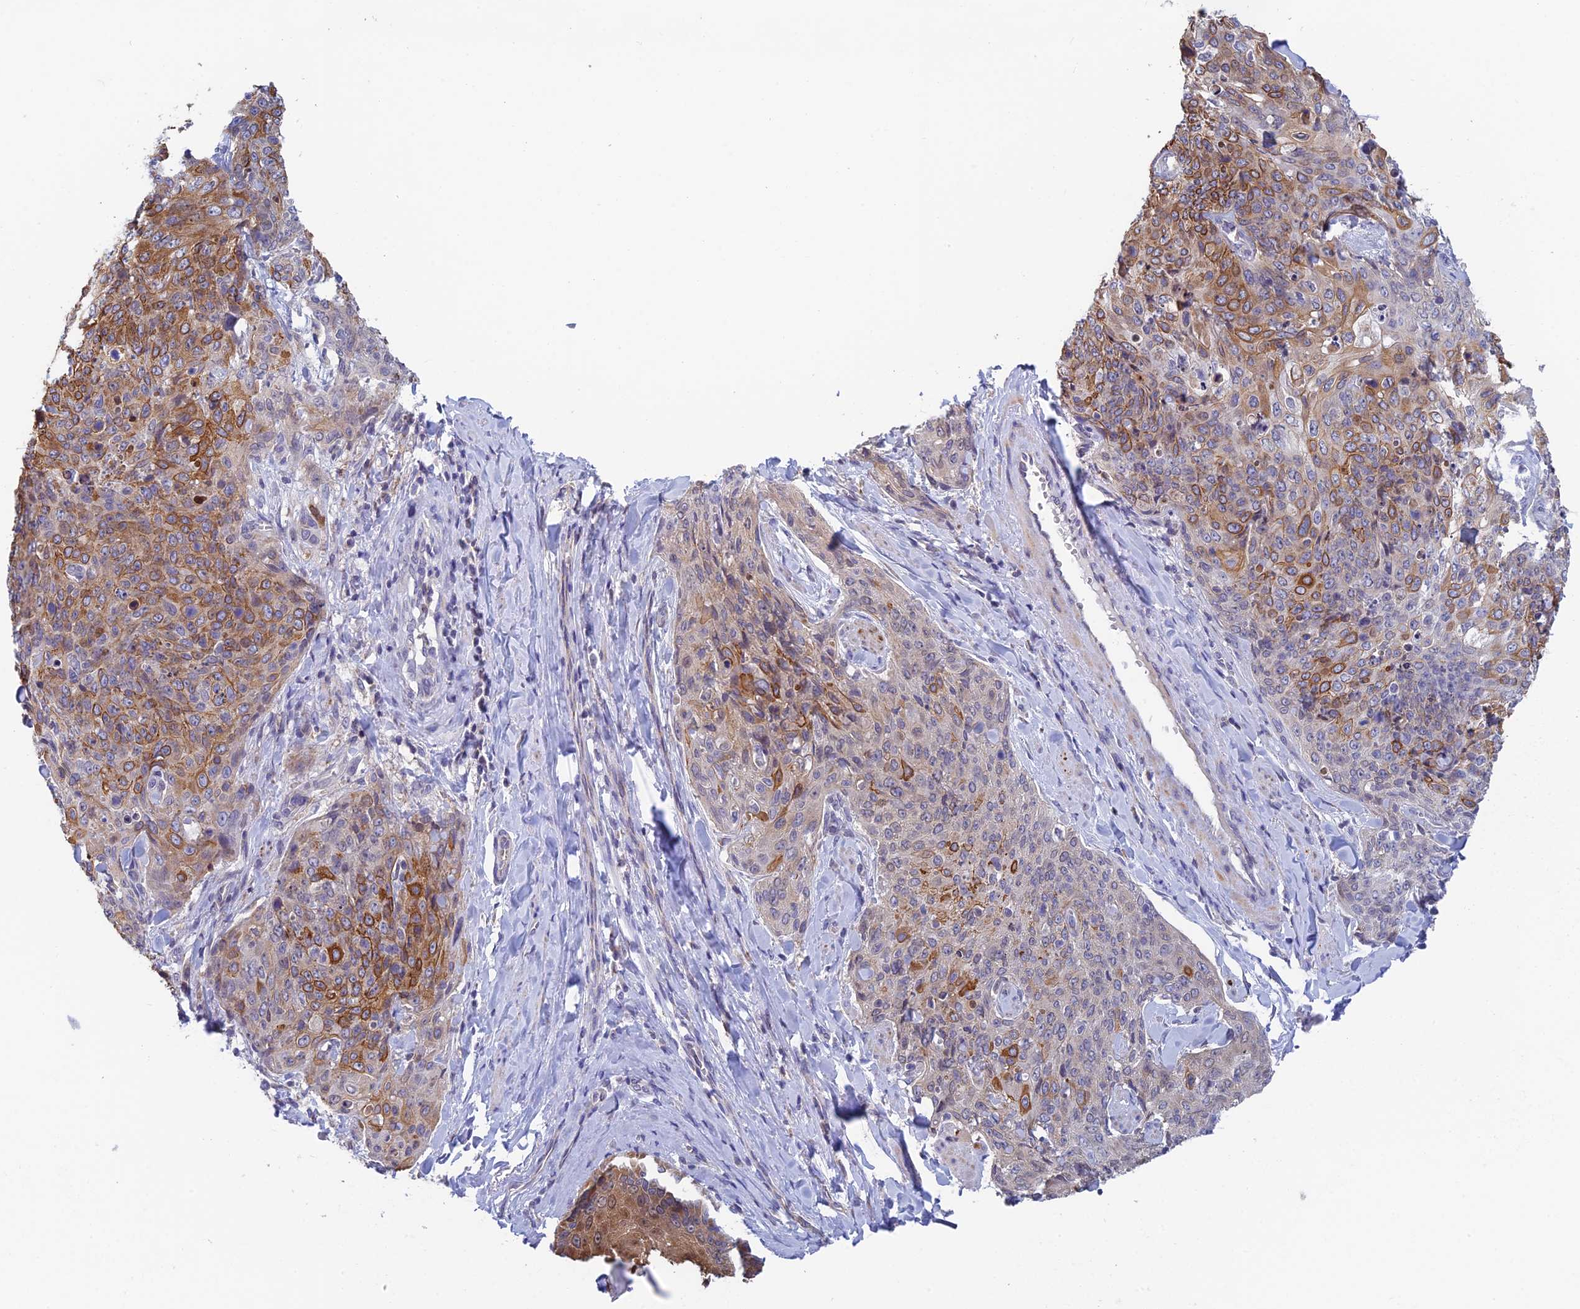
{"staining": {"intensity": "moderate", "quantity": ">75%", "location": "cytoplasmic/membranous"}, "tissue": "skin cancer", "cell_type": "Tumor cells", "image_type": "cancer", "snomed": [{"axis": "morphology", "description": "Squamous cell carcinoma, NOS"}, {"axis": "topography", "description": "Skin"}, {"axis": "topography", "description": "Vulva"}], "caption": "Brown immunohistochemical staining in skin cancer (squamous cell carcinoma) shows moderate cytoplasmic/membranous staining in about >75% of tumor cells. The protein is shown in brown color, while the nuclei are stained blue.", "gene": "REXO5", "patient": {"sex": "female", "age": 85}}